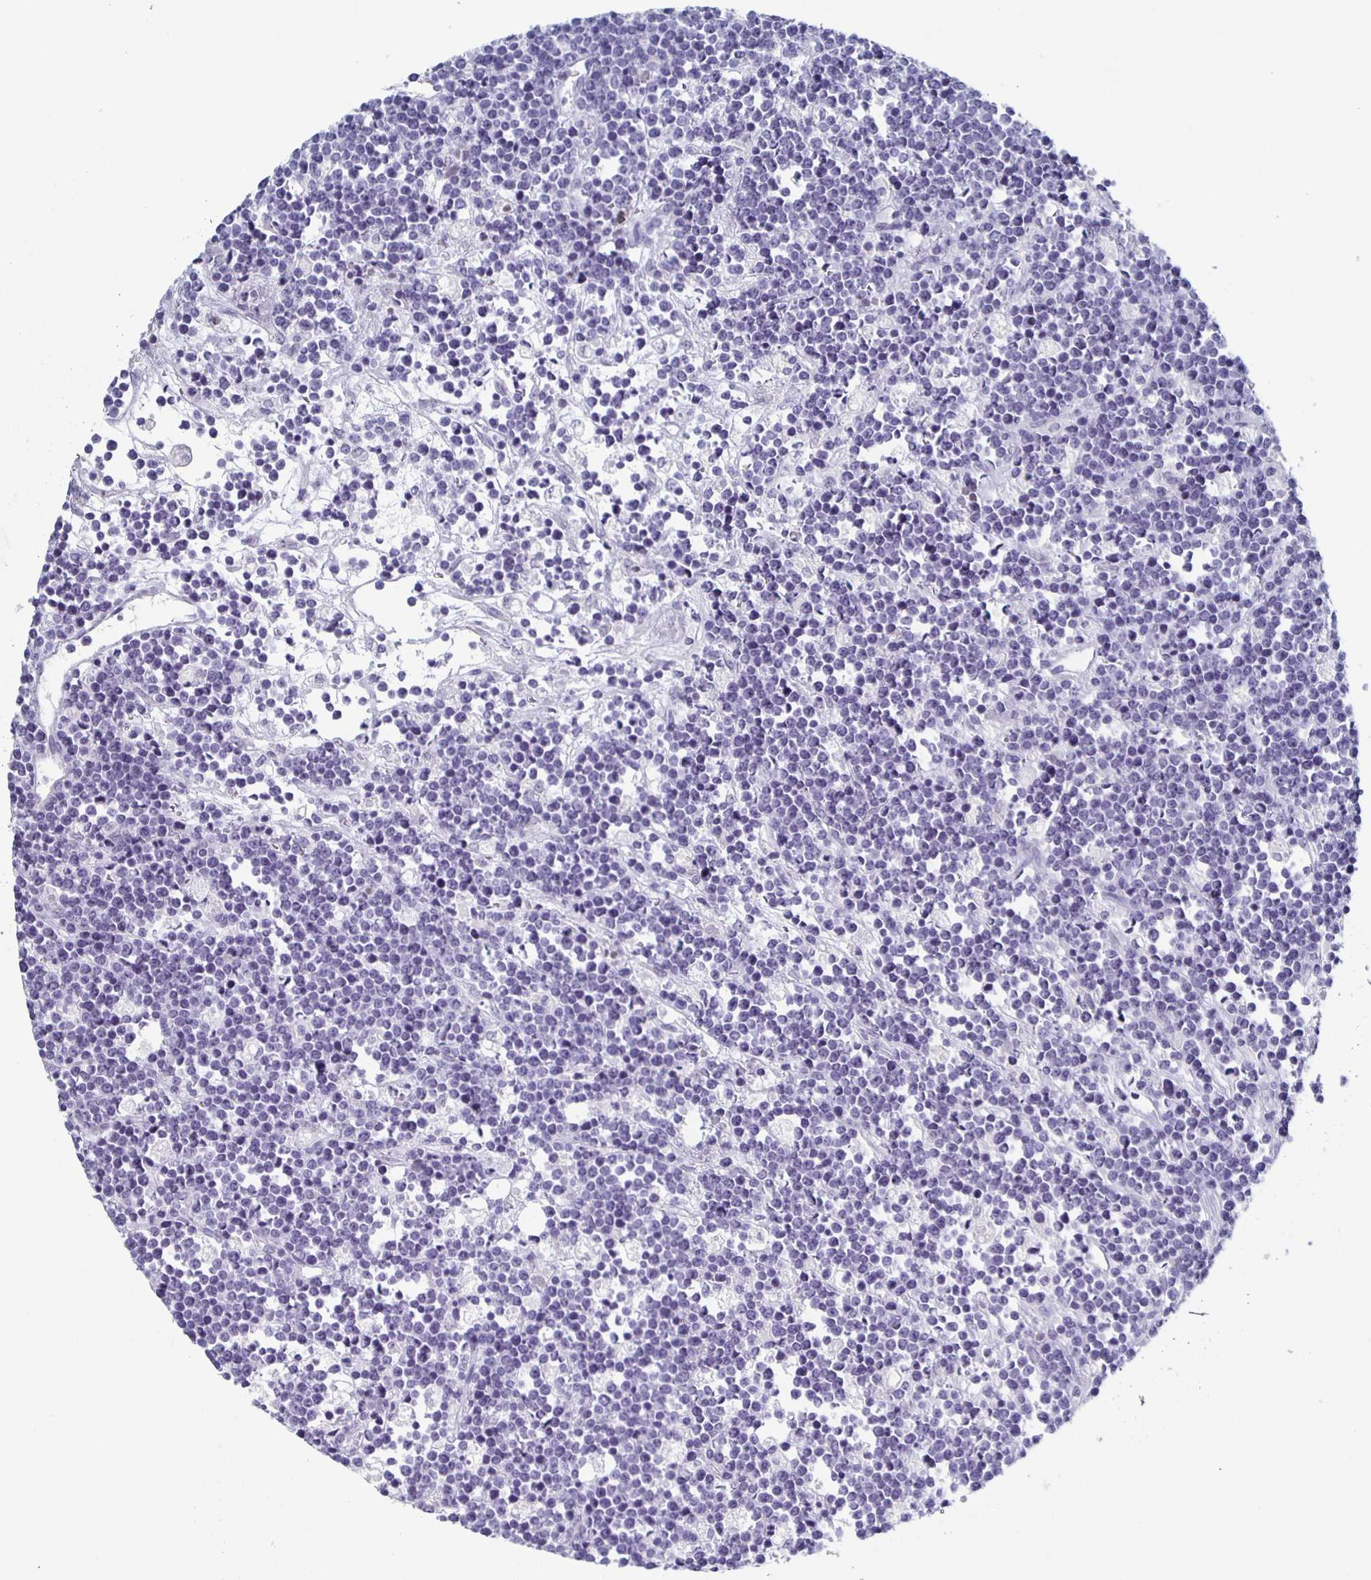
{"staining": {"intensity": "negative", "quantity": "none", "location": "none"}, "tissue": "lymphoma", "cell_type": "Tumor cells", "image_type": "cancer", "snomed": [{"axis": "morphology", "description": "Malignant lymphoma, non-Hodgkin's type, High grade"}, {"axis": "topography", "description": "Ovary"}], "caption": "Tumor cells are negative for protein expression in human malignant lymphoma, non-Hodgkin's type (high-grade).", "gene": "CCDC17", "patient": {"sex": "female", "age": 56}}